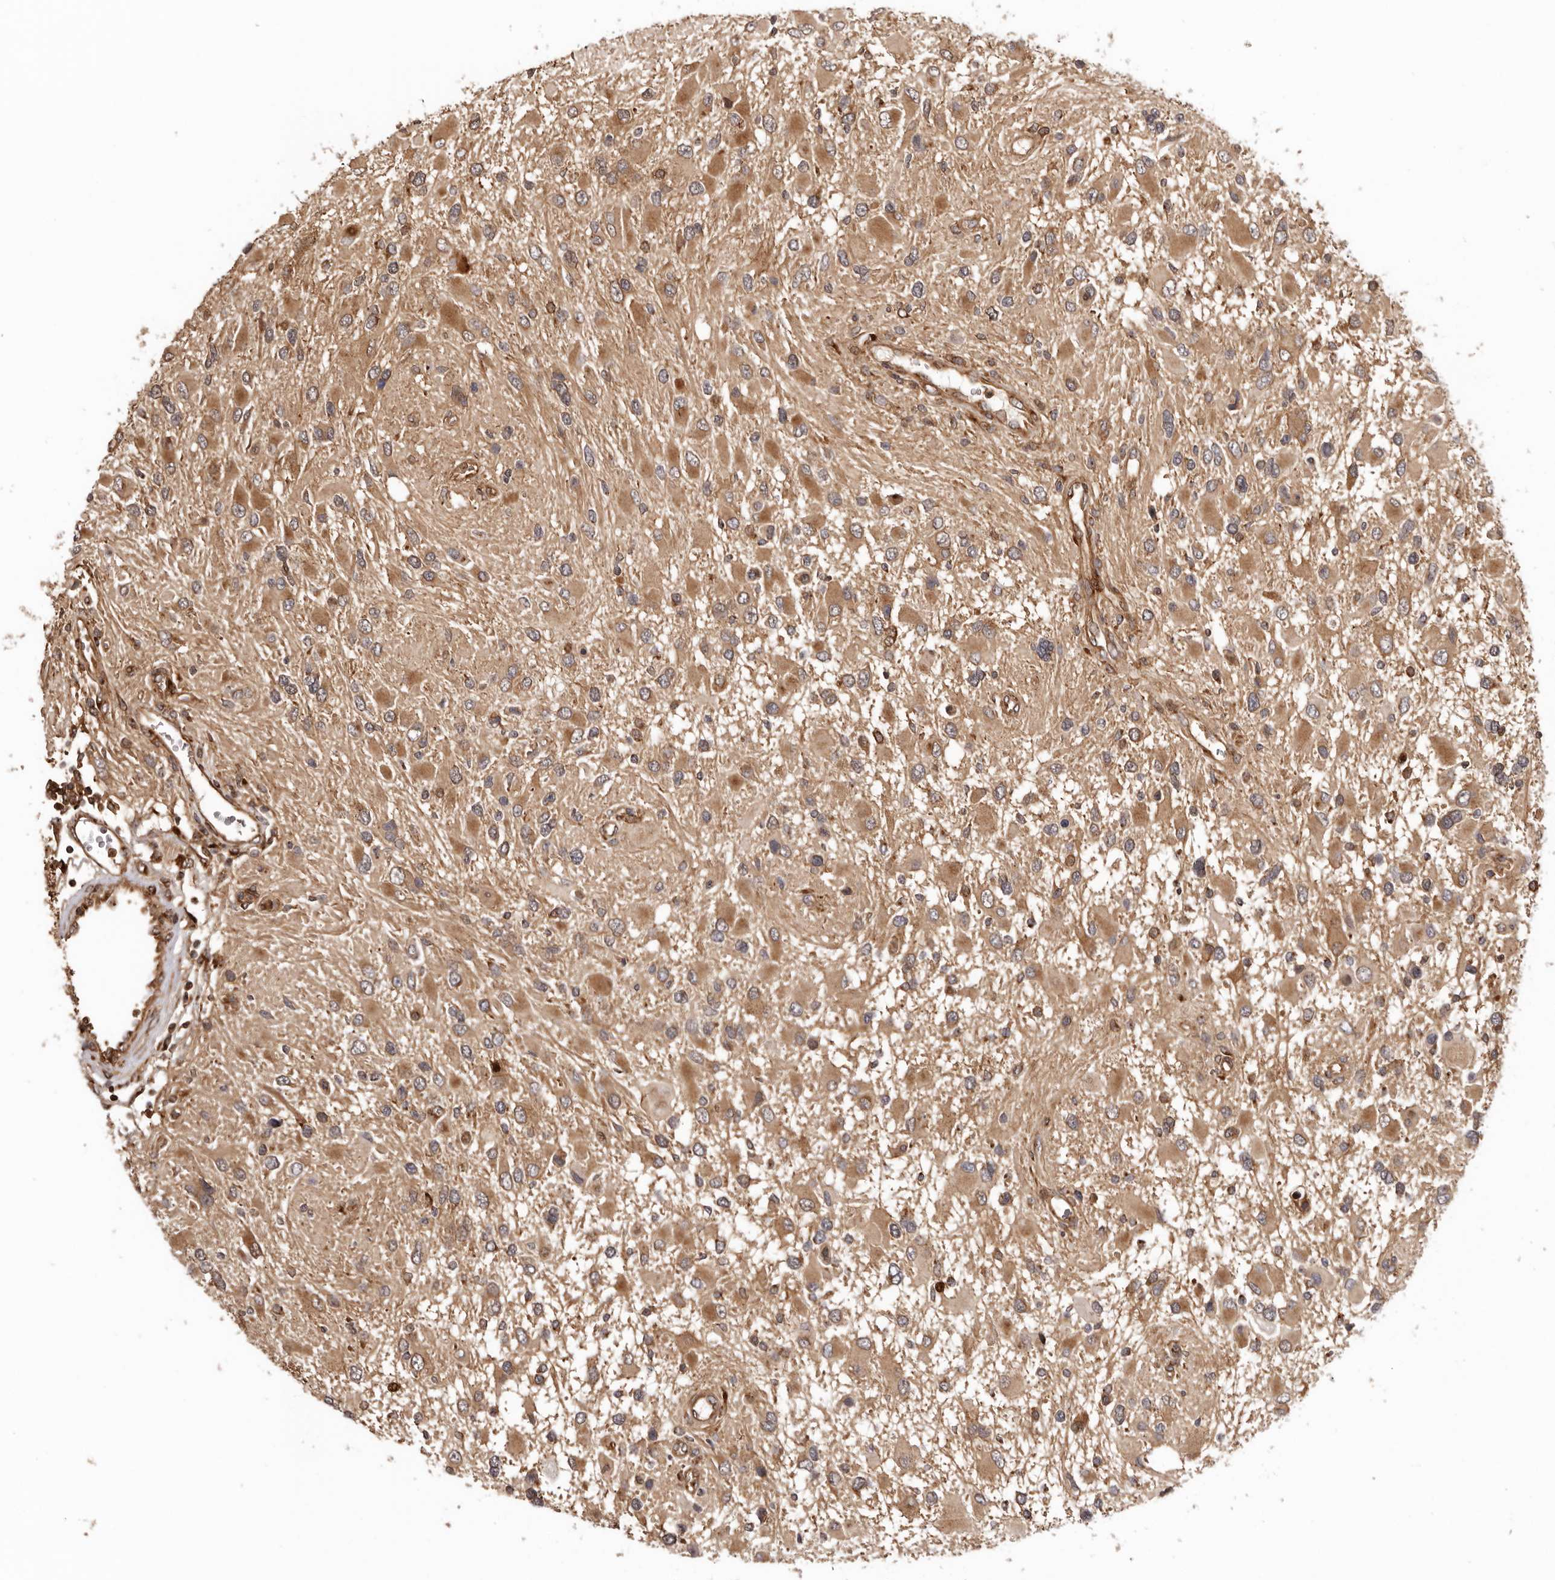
{"staining": {"intensity": "moderate", "quantity": ">75%", "location": "cytoplasmic/membranous"}, "tissue": "glioma", "cell_type": "Tumor cells", "image_type": "cancer", "snomed": [{"axis": "morphology", "description": "Glioma, malignant, High grade"}, {"axis": "topography", "description": "Brain"}], "caption": "Tumor cells reveal medium levels of moderate cytoplasmic/membranous staining in about >75% of cells in human glioma.", "gene": "GPR27", "patient": {"sex": "male", "age": 53}}